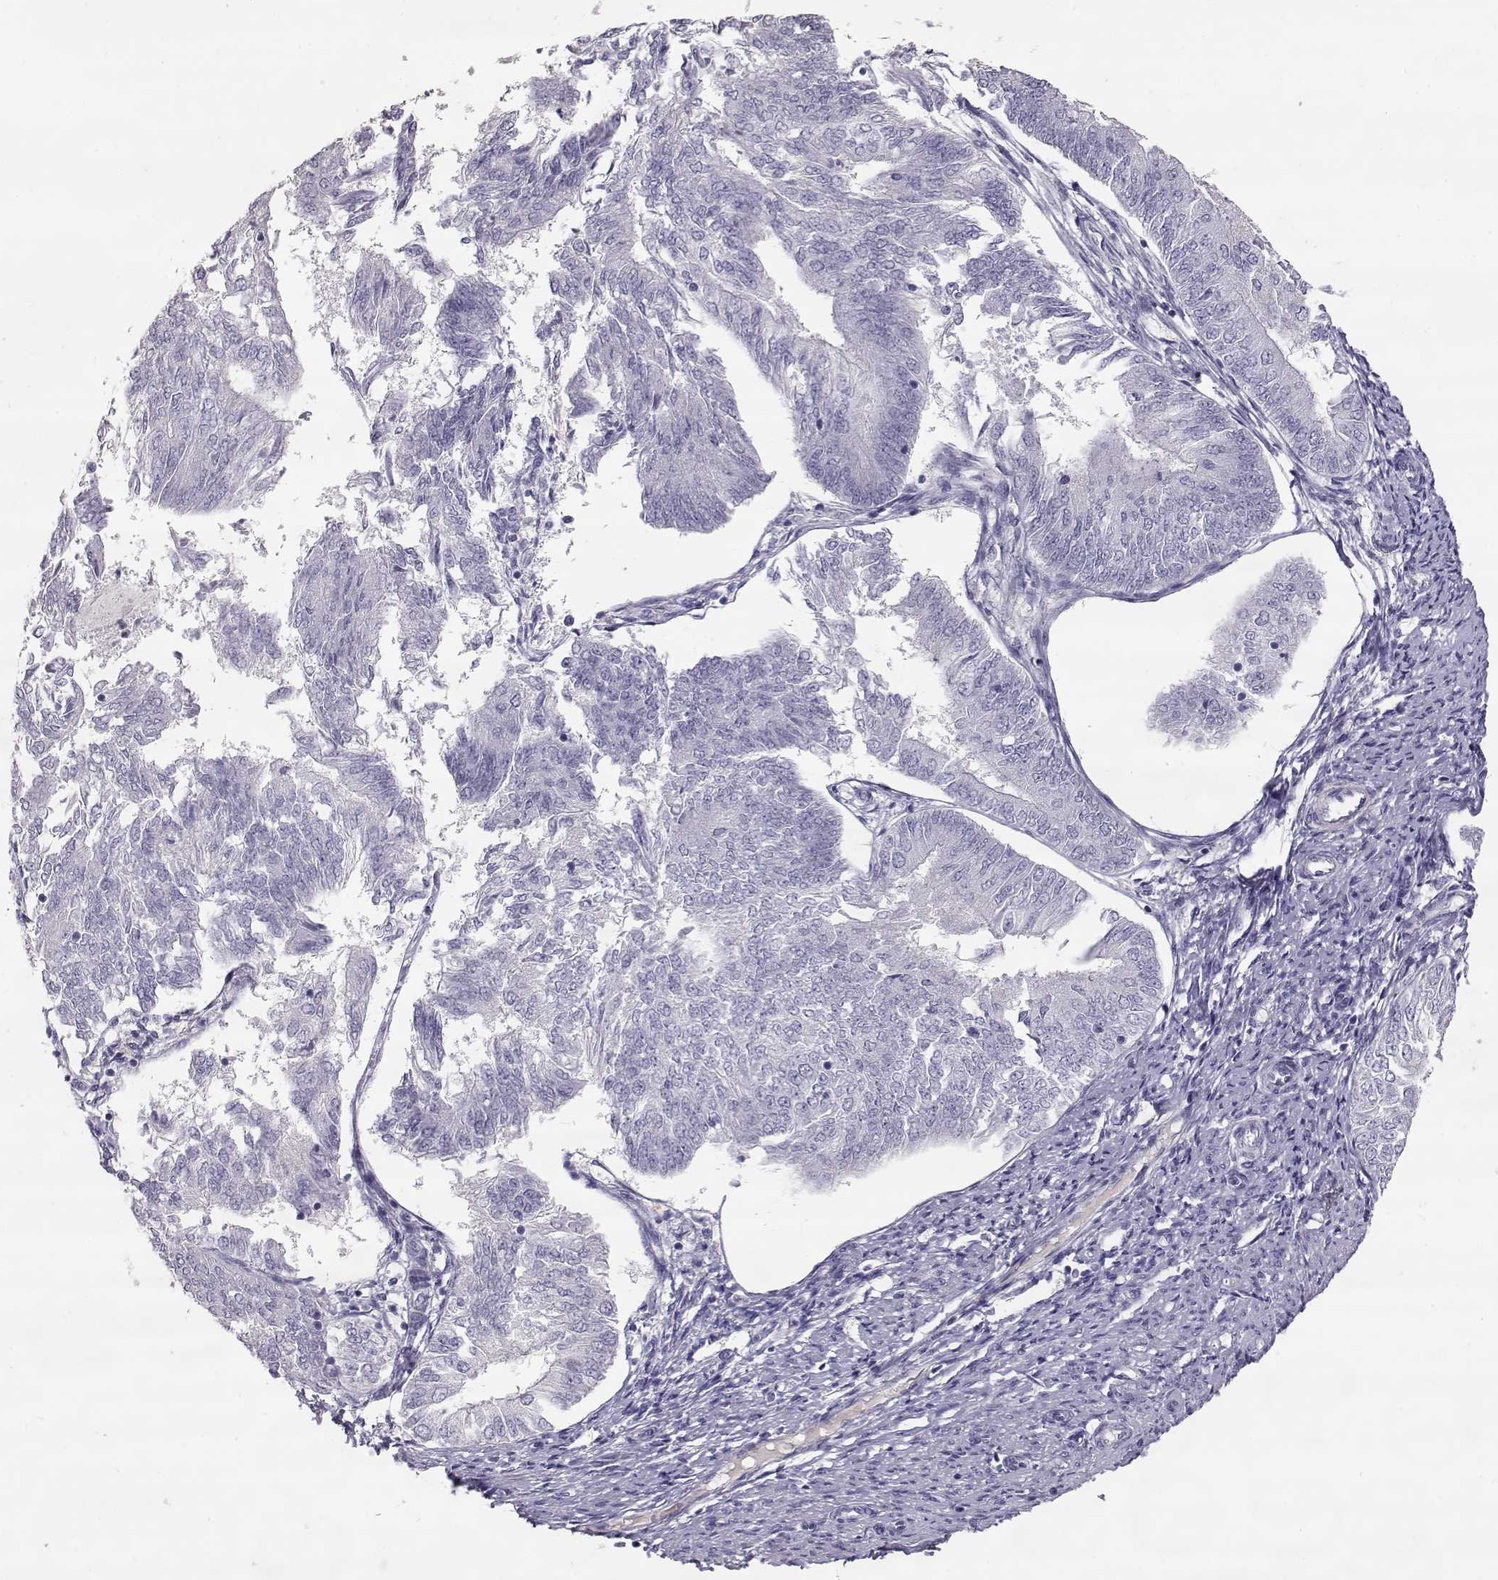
{"staining": {"intensity": "negative", "quantity": "none", "location": "none"}, "tissue": "endometrial cancer", "cell_type": "Tumor cells", "image_type": "cancer", "snomed": [{"axis": "morphology", "description": "Adenocarcinoma, NOS"}, {"axis": "topography", "description": "Endometrium"}], "caption": "The photomicrograph demonstrates no significant staining in tumor cells of endometrial adenocarcinoma.", "gene": "SLC18A1", "patient": {"sex": "female", "age": 58}}